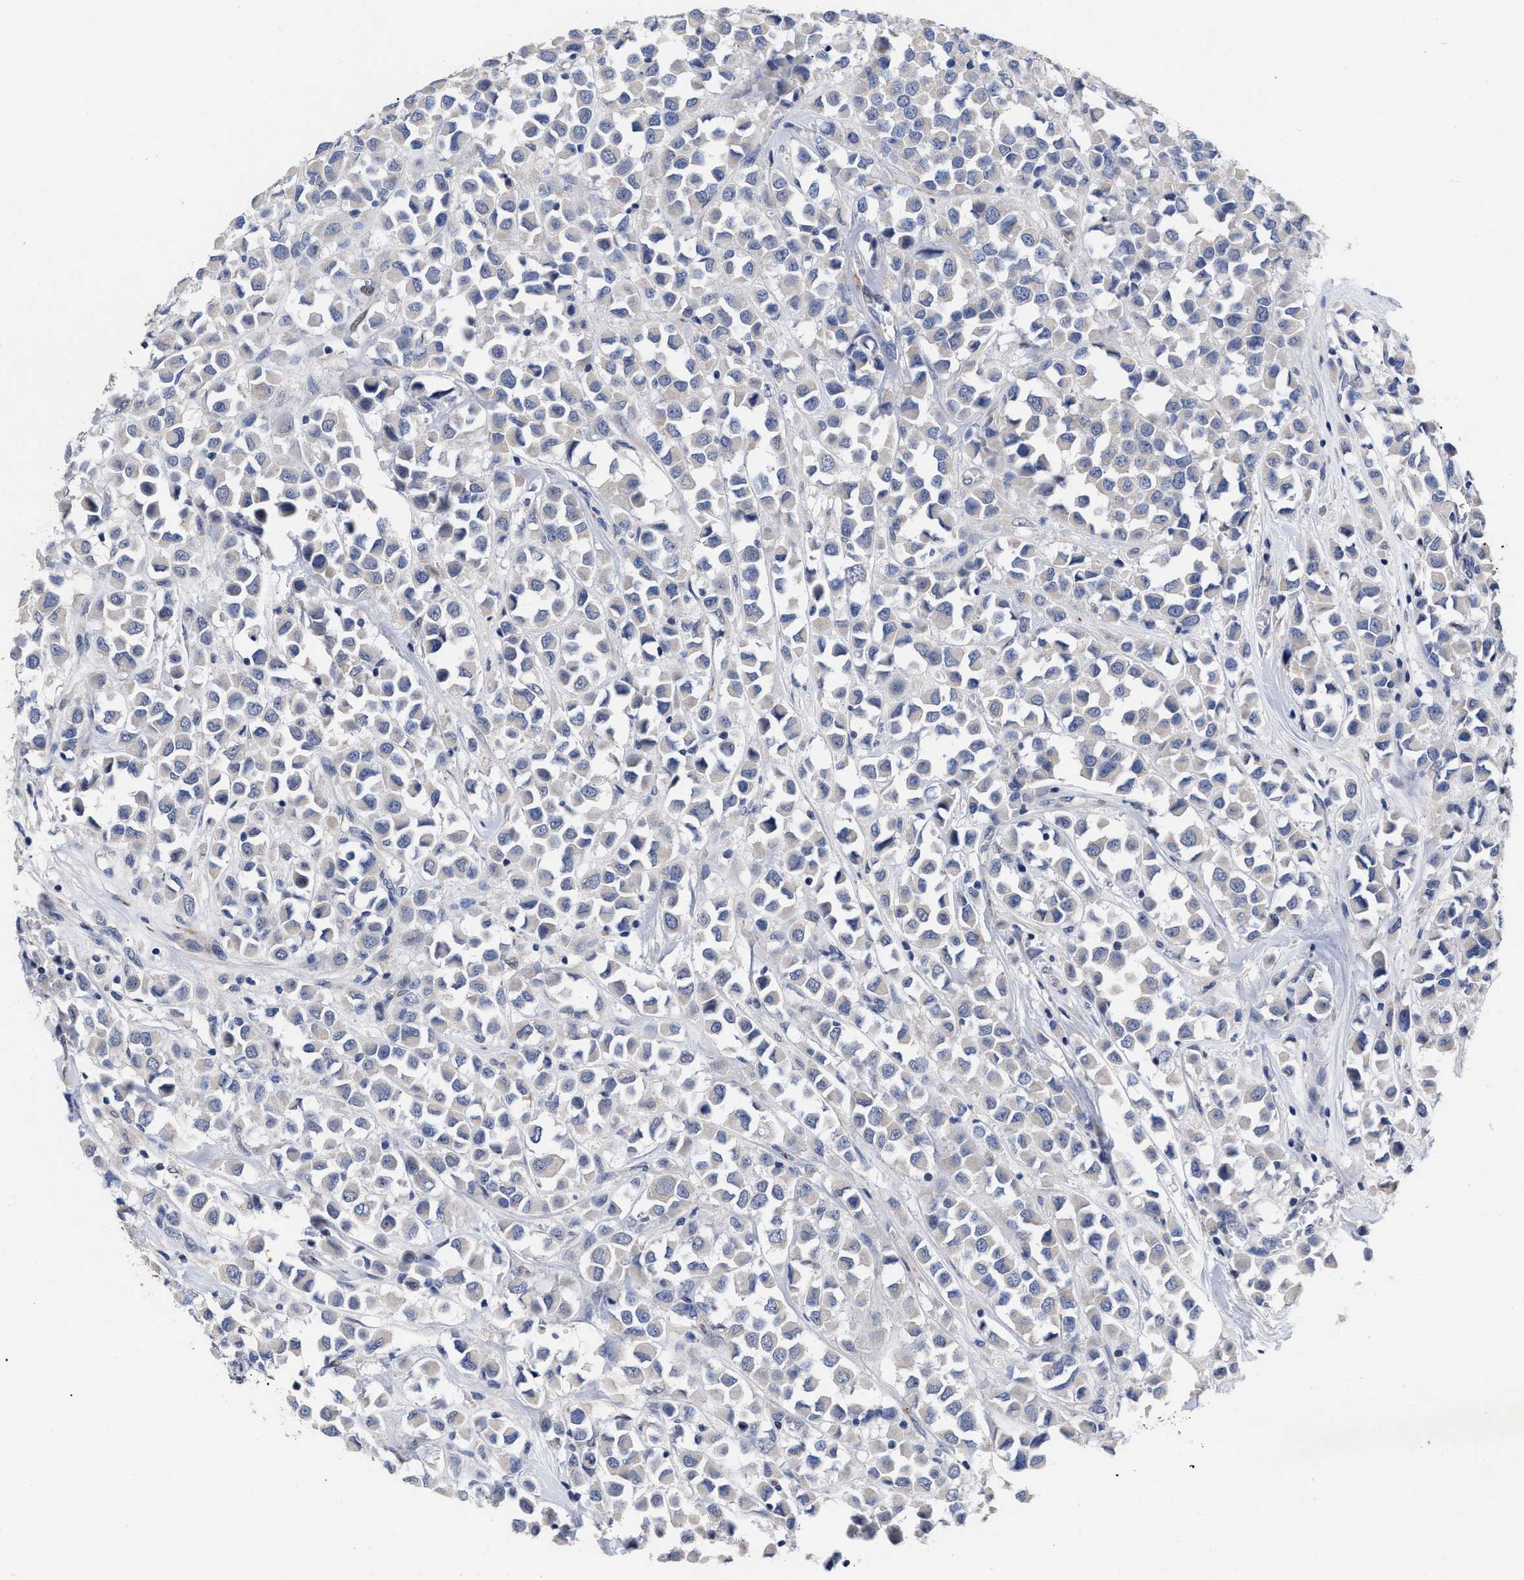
{"staining": {"intensity": "negative", "quantity": "none", "location": "none"}, "tissue": "breast cancer", "cell_type": "Tumor cells", "image_type": "cancer", "snomed": [{"axis": "morphology", "description": "Duct carcinoma"}, {"axis": "topography", "description": "Breast"}], "caption": "A micrograph of breast infiltrating ductal carcinoma stained for a protein shows no brown staining in tumor cells. (DAB IHC, high magnification).", "gene": "CCN5", "patient": {"sex": "female", "age": 61}}